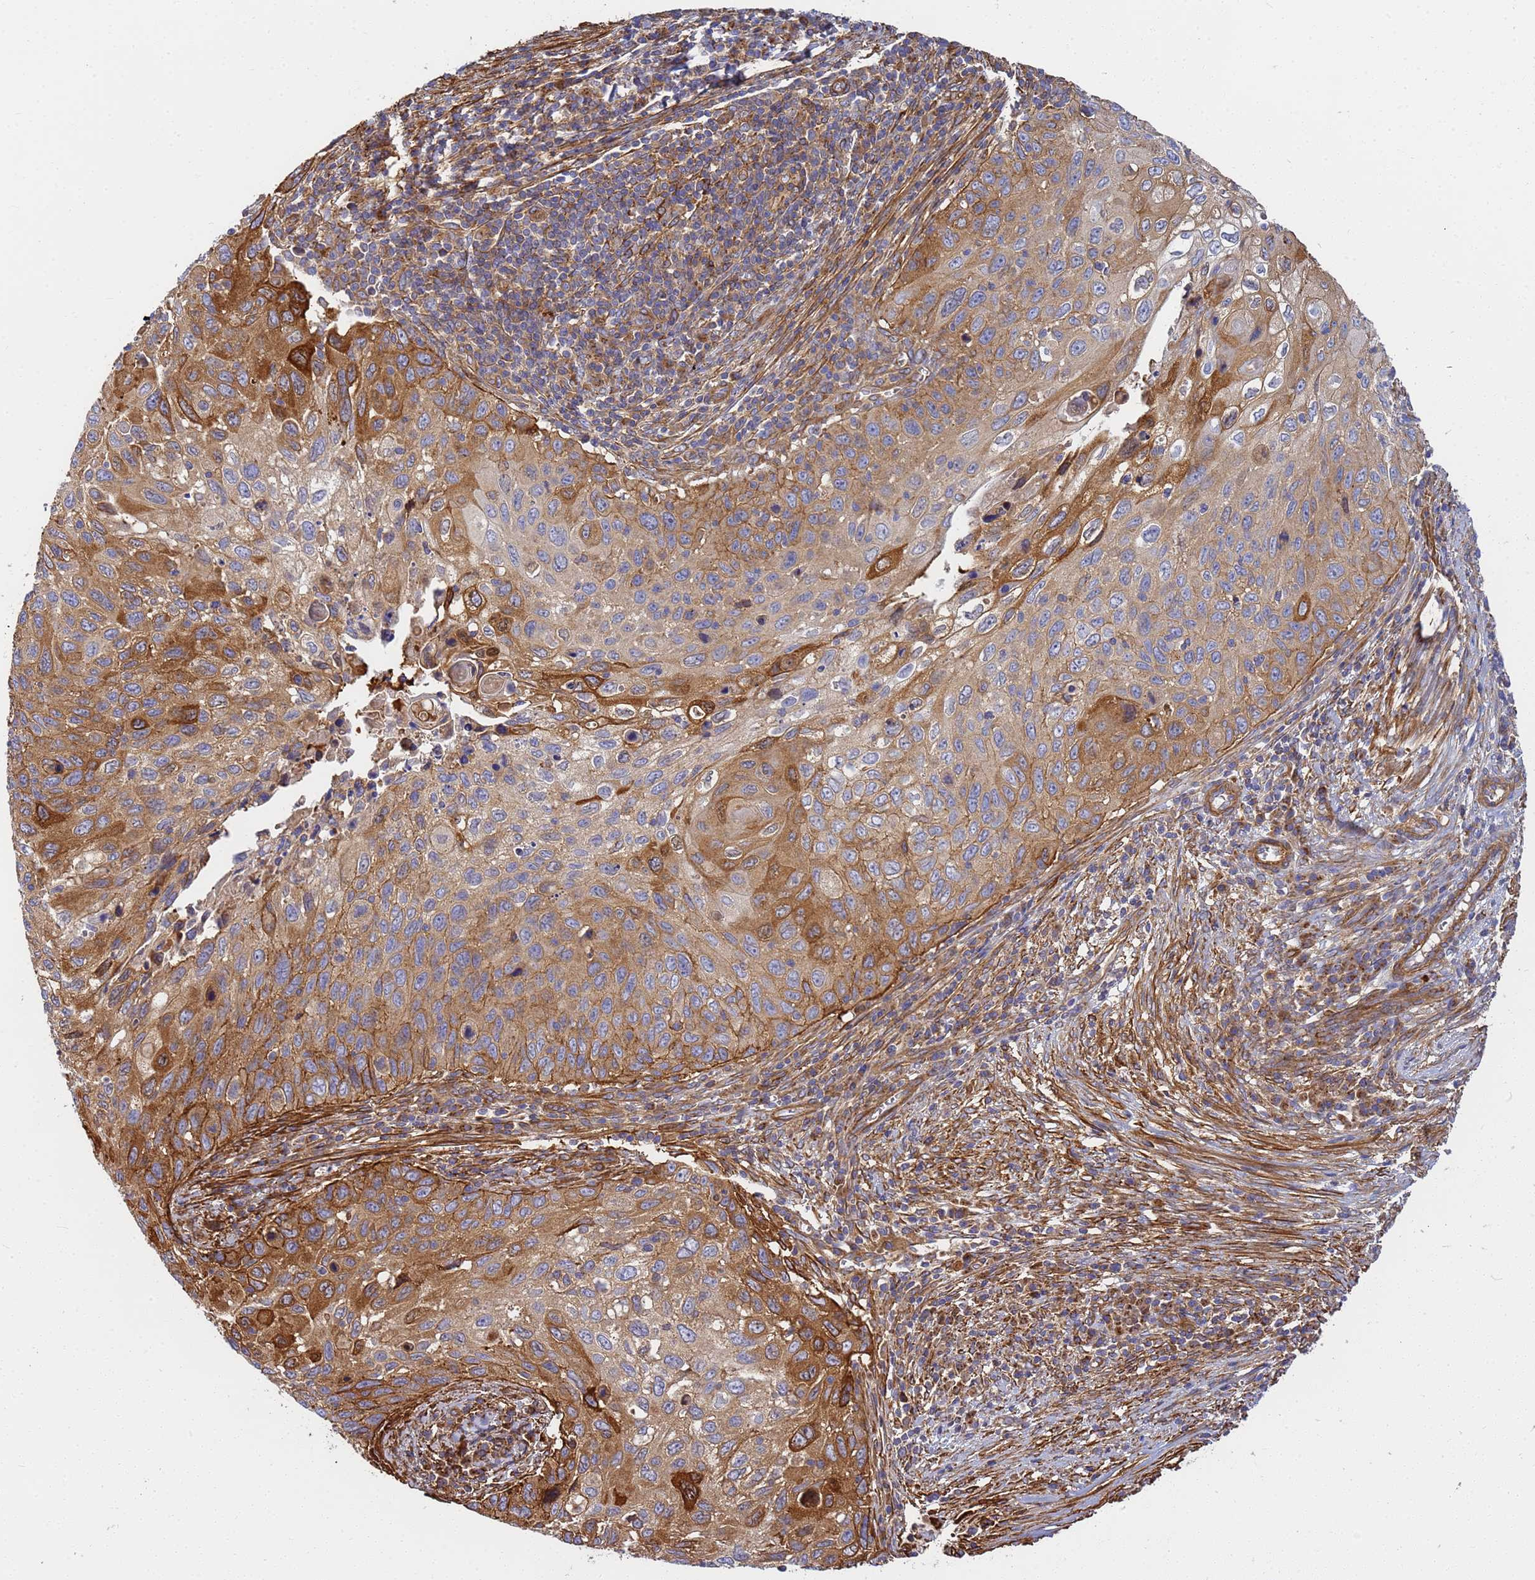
{"staining": {"intensity": "moderate", "quantity": "25%-75%", "location": "cytoplasmic/membranous"}, "tissue": "cervical cancer", "cell_type": "Tumor cells", "image_type": "cancer", "snomed": [{"axis": "morphology", "description": "Squamous cell carcinoma, NOS"}, {"axis": "topography", "description": "Cervix"}], "caption": "Human cervical cancer stained with a brown dye exhibits moderate cytoplasmic/membranous positive positivity in approximately 25%-75% of tumor cells.", "gene": "C2CD5", "patient": {"sex": "female", "age": 70}}